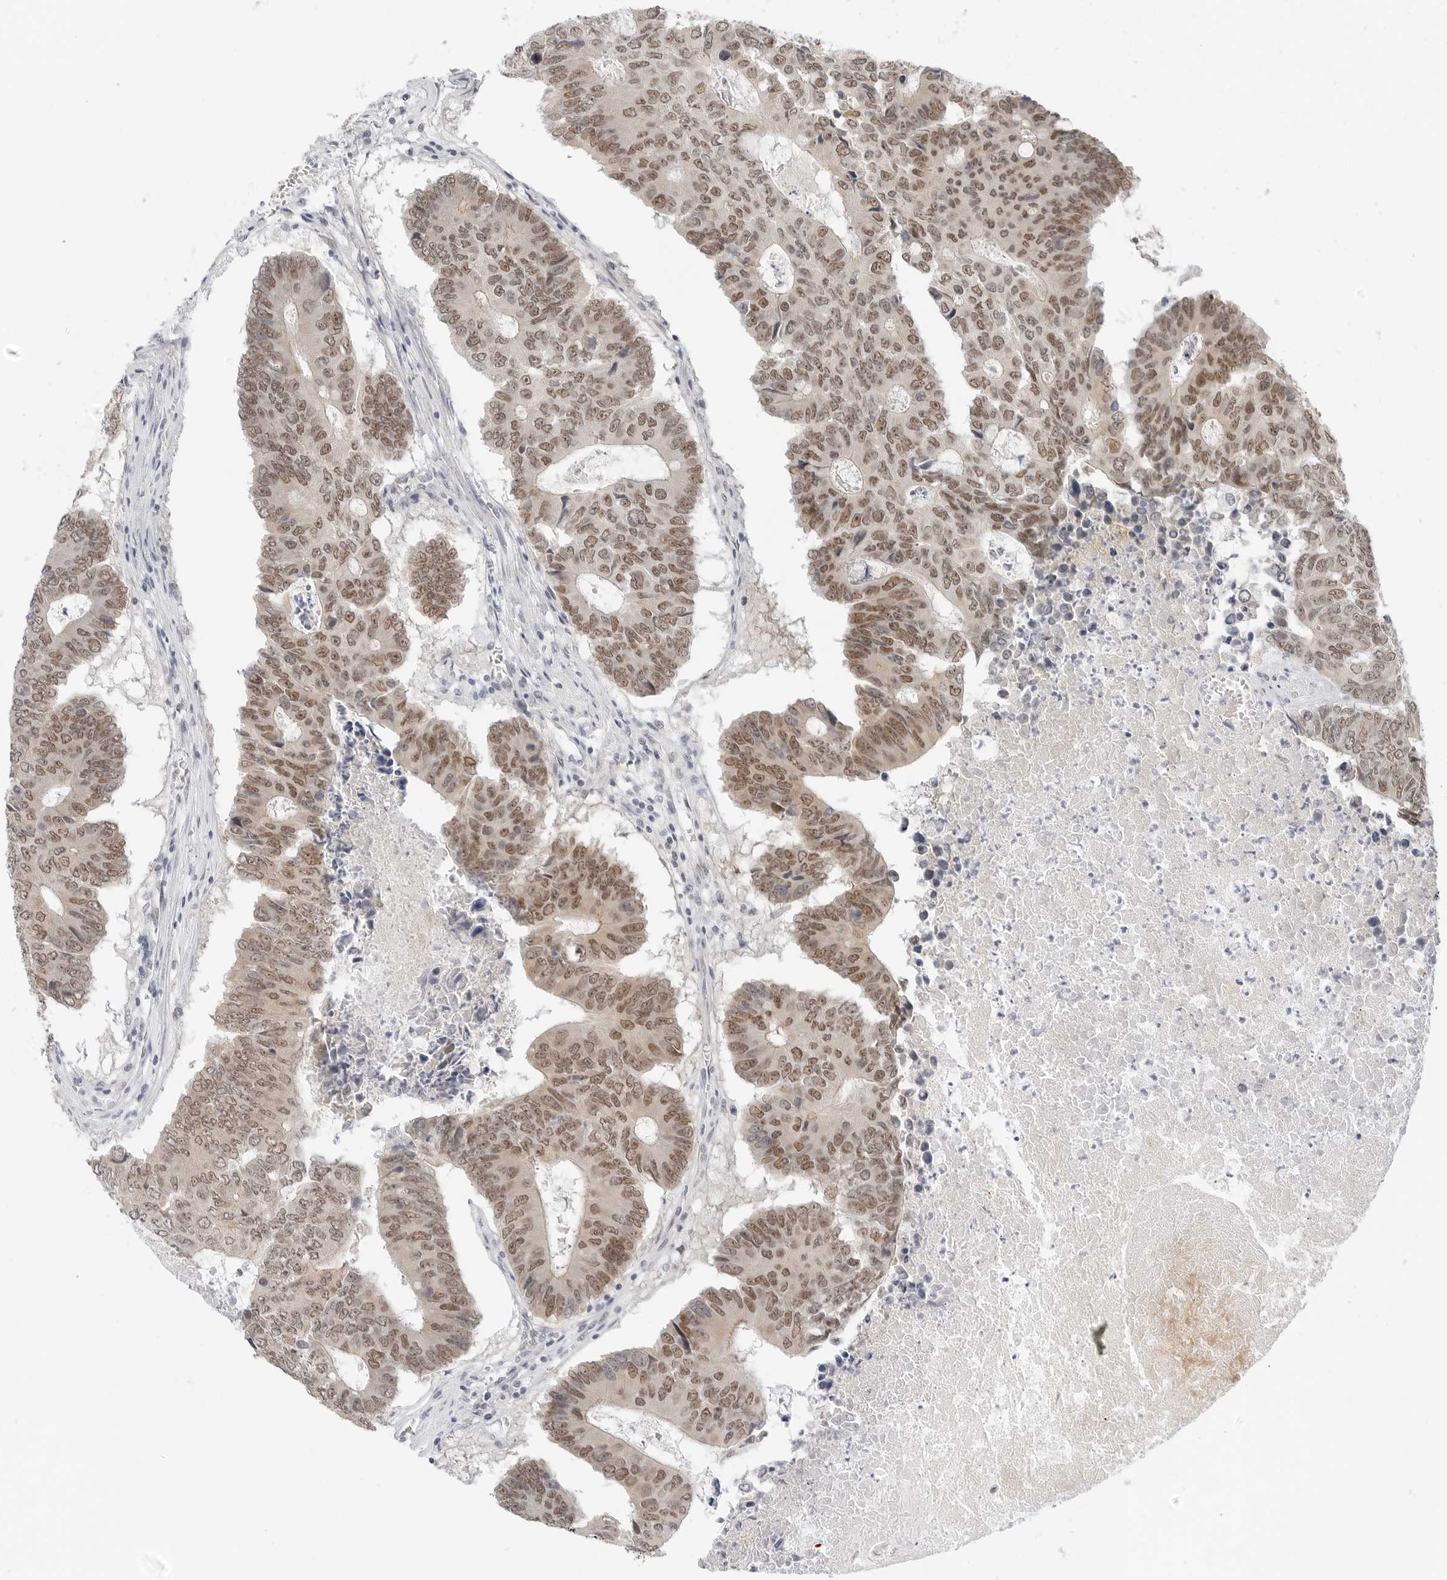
{"staining": {"intensity": "moderate", "quantity": ">75%", "location": "nuclear"}, "tissue": "colorectal cancer", "cell_type": "Tumor cells", "image_type": "cancer", "snomed": [{"axis": "morphology", "description": "Adenocarcinoma, NOS"}, {"axis": "topography", "description": "Colon"}], "caption": "The immunohistochemical stain highlights moderate nuclear positivity in tumor cells of colorectal adenocarcinoma tissue.", "gene": "TSEN2", "patient": {"sex": "male", "age": 87}}